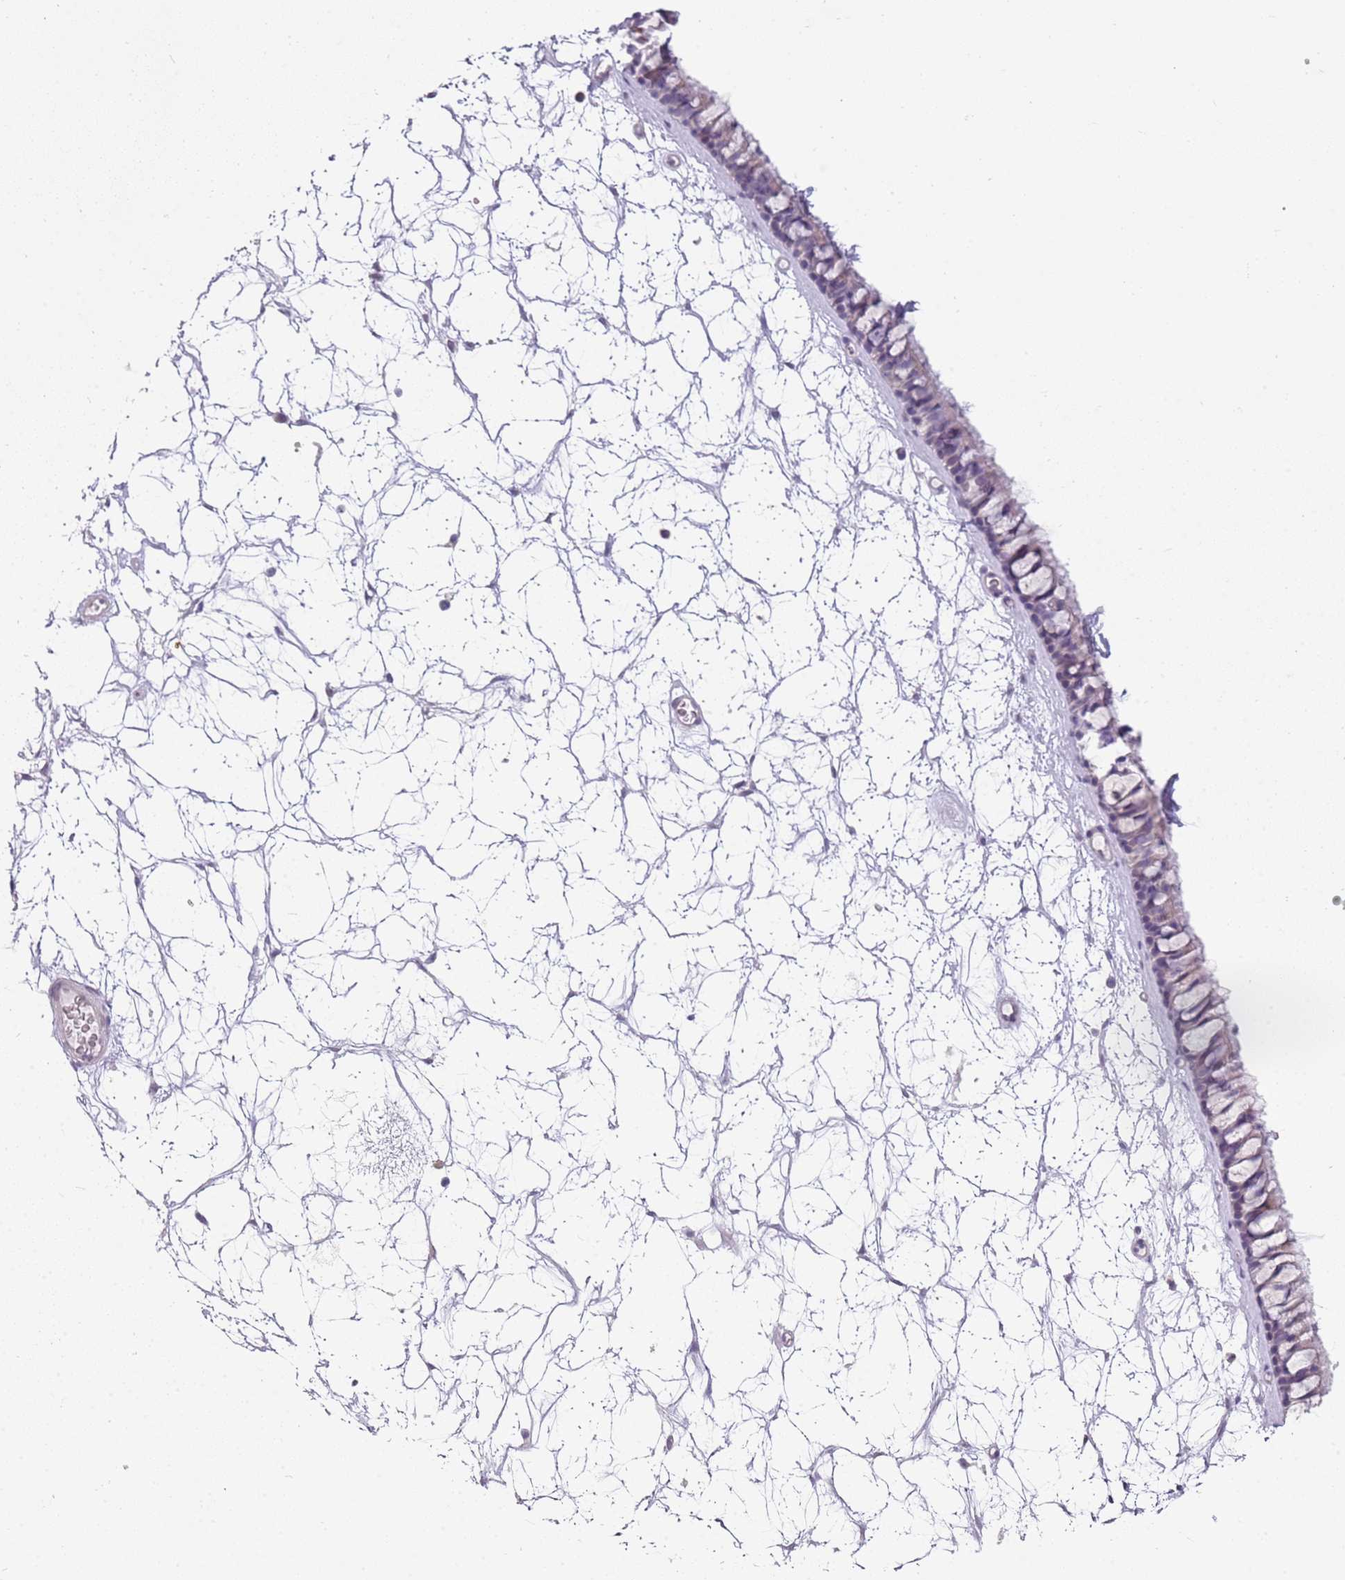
{"staining": {"intensity": "weak", "quantity": "<25%", "location": "cytoplasmic/membranous"}, "tissue": "nasopharynx", "cell_type": "Respiratory epithelial cells", "image_type": "normal", "snomed": [{"axis": "morphology", "description": "Normal tissue, NOS"}, {"axis": "topography", "description": "Nasopharynx"}], "caption": "An immunohistochemistry (IHC) histopathology image of unremarkable nasopharynx is shown. There is no staining in respiratory epithelial cells of nasopharynx.", "gene": "DEFB116", "patient": {"sex": "male", "age": 64}}